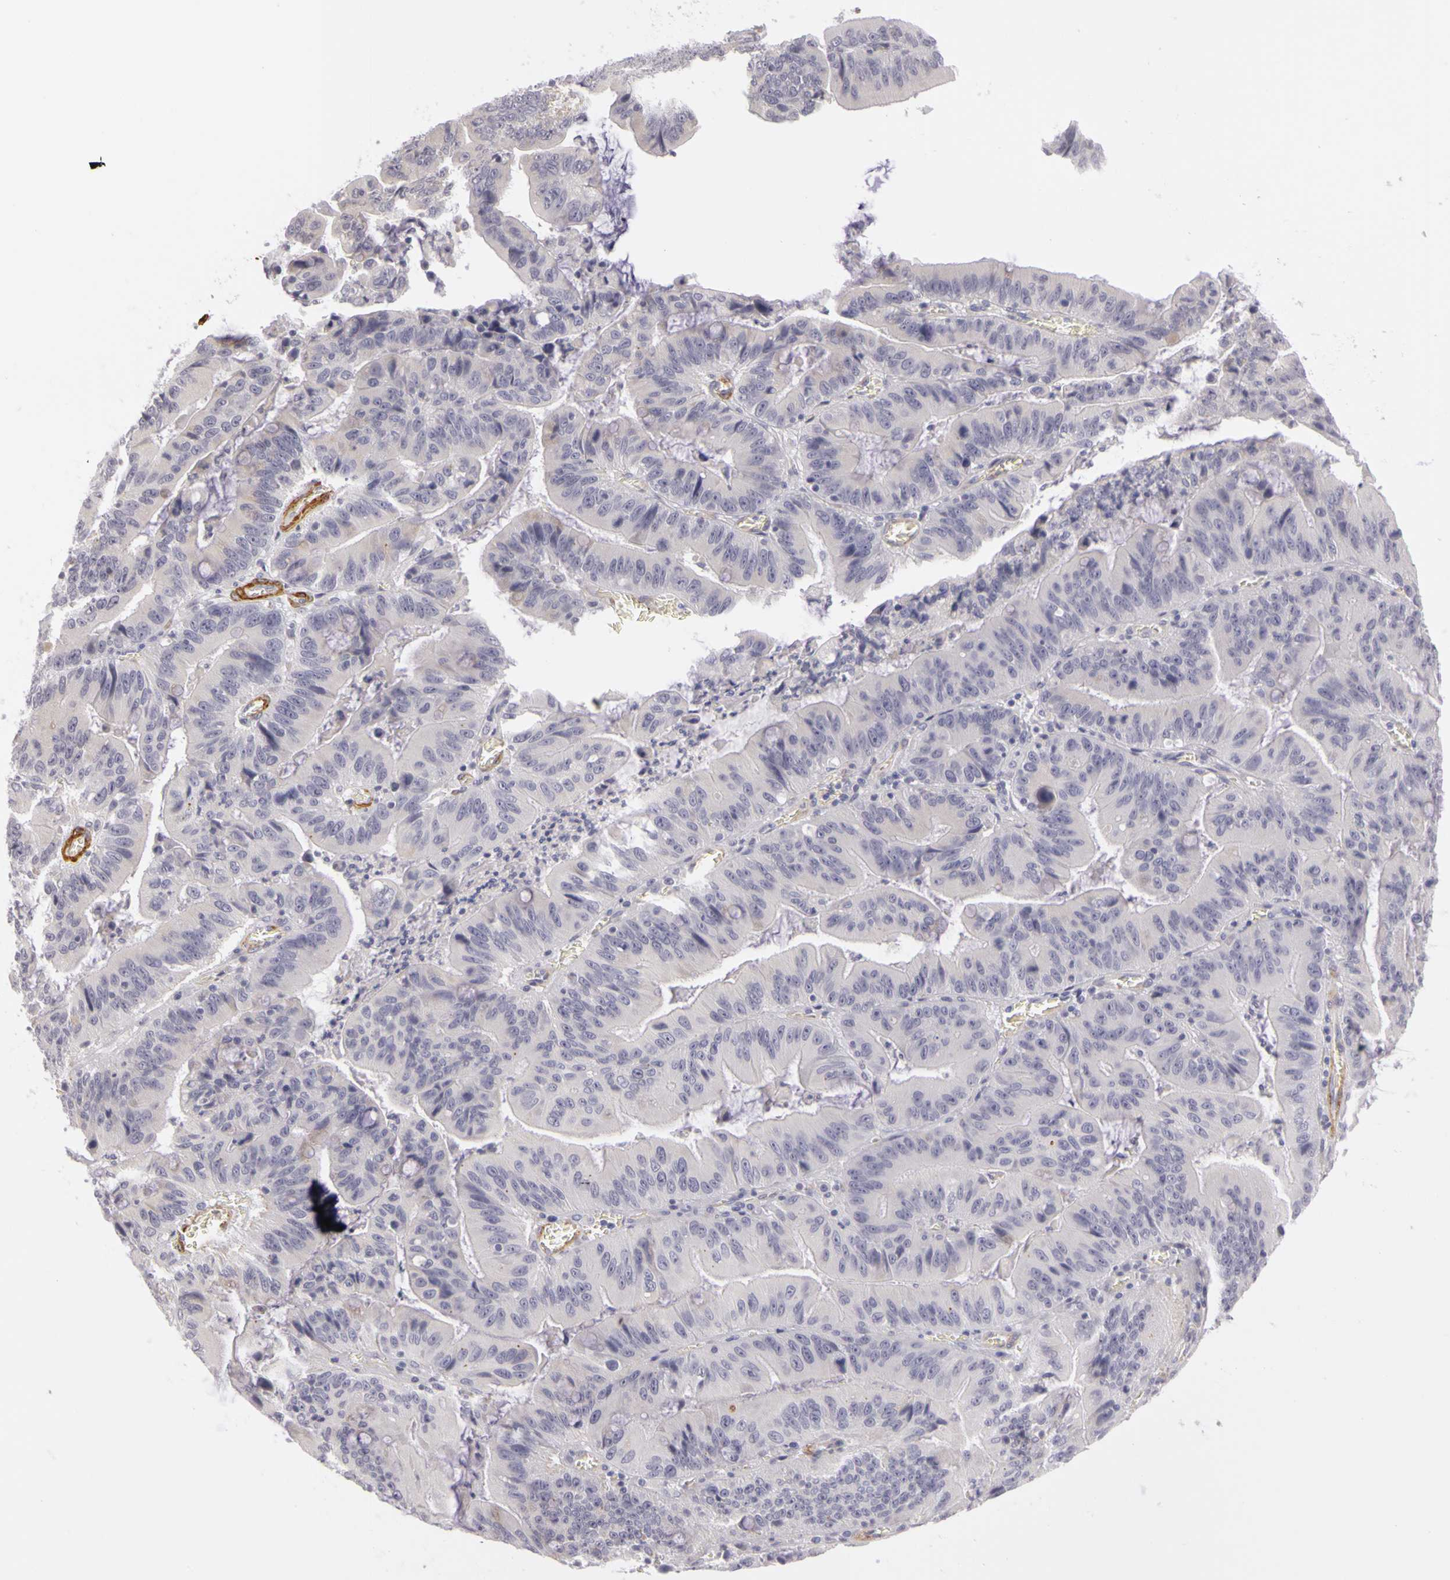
{"staining": {"intensity": "negative", "quantity": "none", "location": "none"}, "tissue": "stomach cancer", "cell_type": "Tumor cells", "image_type": "cancer", "snomed": [{"axis": "morphology", "description": "Adenocarcinoma, NOS"}, {"axis": "topography", "description": "Stomach, upper"}], "caption": "Adenocarcinoma (stomach) was stained to show a protein in brown. There is no significant positivity in tumor cells. (DAB (3,3'-diaminobenzidine) immunohistochemistry visualized using brightfield microscopy, high magnification).", "gene": "CNTN2", "patient": {"sex": "male", "age": 63}}